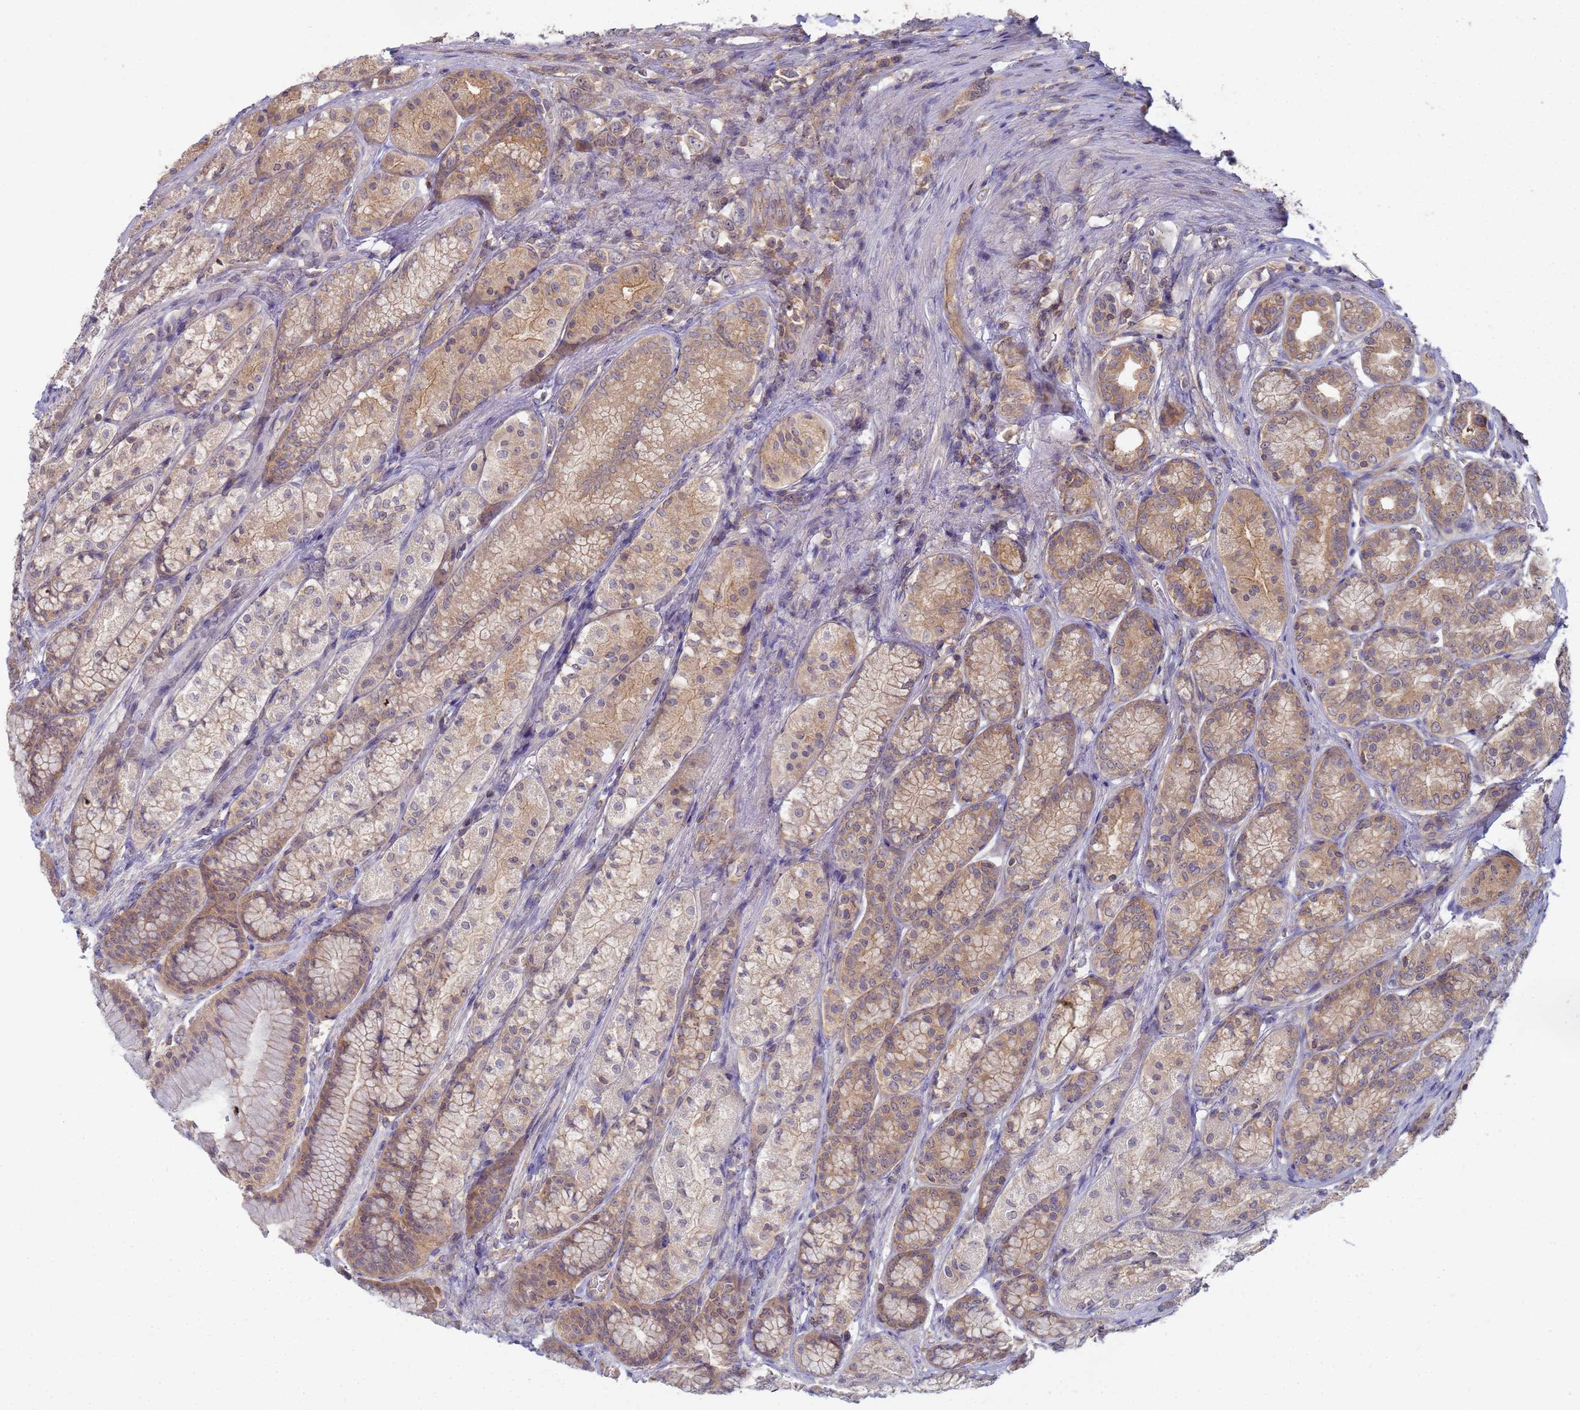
{"staining": {"intensity": "moderate", "quantity": ">75%", "location": "cytoplasmic/membranous"}, "tissue": "stomach", "cell_type": "Glandular cells", "image_type": "normal", "snomed": [{"axis": "morphology", "description": "Normal tissue, NOS"}, {"axis": "morphology", "description": "Adenocarcinoma, NOS"}, {"axis": "morphology", "description": "Adenocarcinoma, High grade"}, {"axis": "topography", "description": "Stomach, upper"}, {"axis": "topography", "description": "Stomach"}], "caption": "Immunohistochemistry (IHC) photomicrograph of normal stomach: human stomach stained using immunohistochemistry shows medium levels of moderate protein expression localized specifically in the cytoplasmic/membranous of glandular cells, appearing as a cytoplasmic/membranous brown color.", "gene": "SHARPIN", "patient": {"sex": "female", "age": 65}}